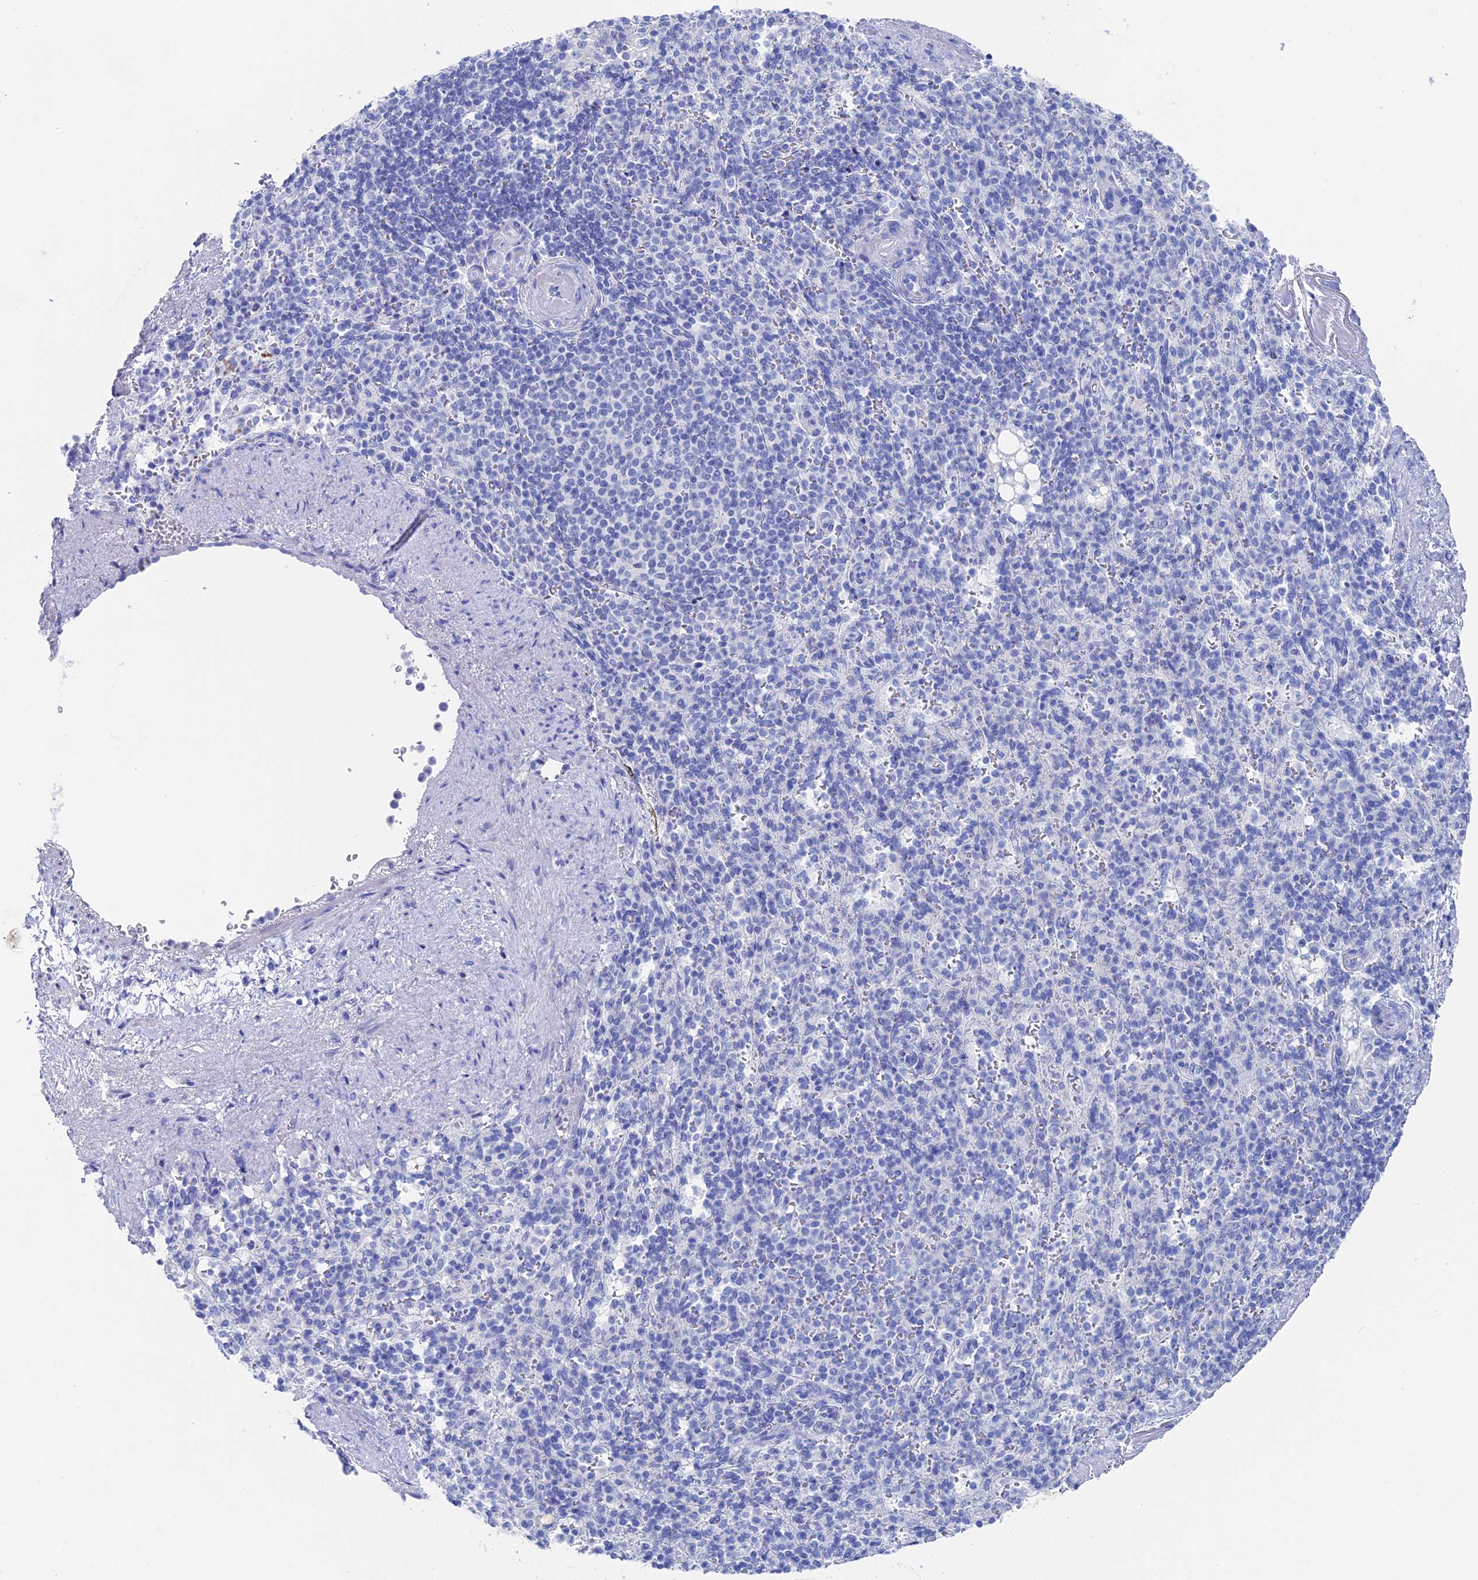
{"staining": {"intensity": "negative", "quantity": "none", "location": "none"}, "tissue": "spleen", "cell_type": "Cells in red pulp", "image_type": "normal", "snomed": [{"axis": "morphology", "description": "Normal tissue, NOS"}, {"axis": "topography", "description": "Spleen"}], "caption": "Immunohistochemistry (IHC) of normal human spleen exhibits no expression in cells in red pulp. Brightfield microscopy of IHC stained with DAB (brown) and hematoxylin (blue), captured at high magnification.", "gene": "UNC119", "patient": {"sex": "female", "age": 74}}